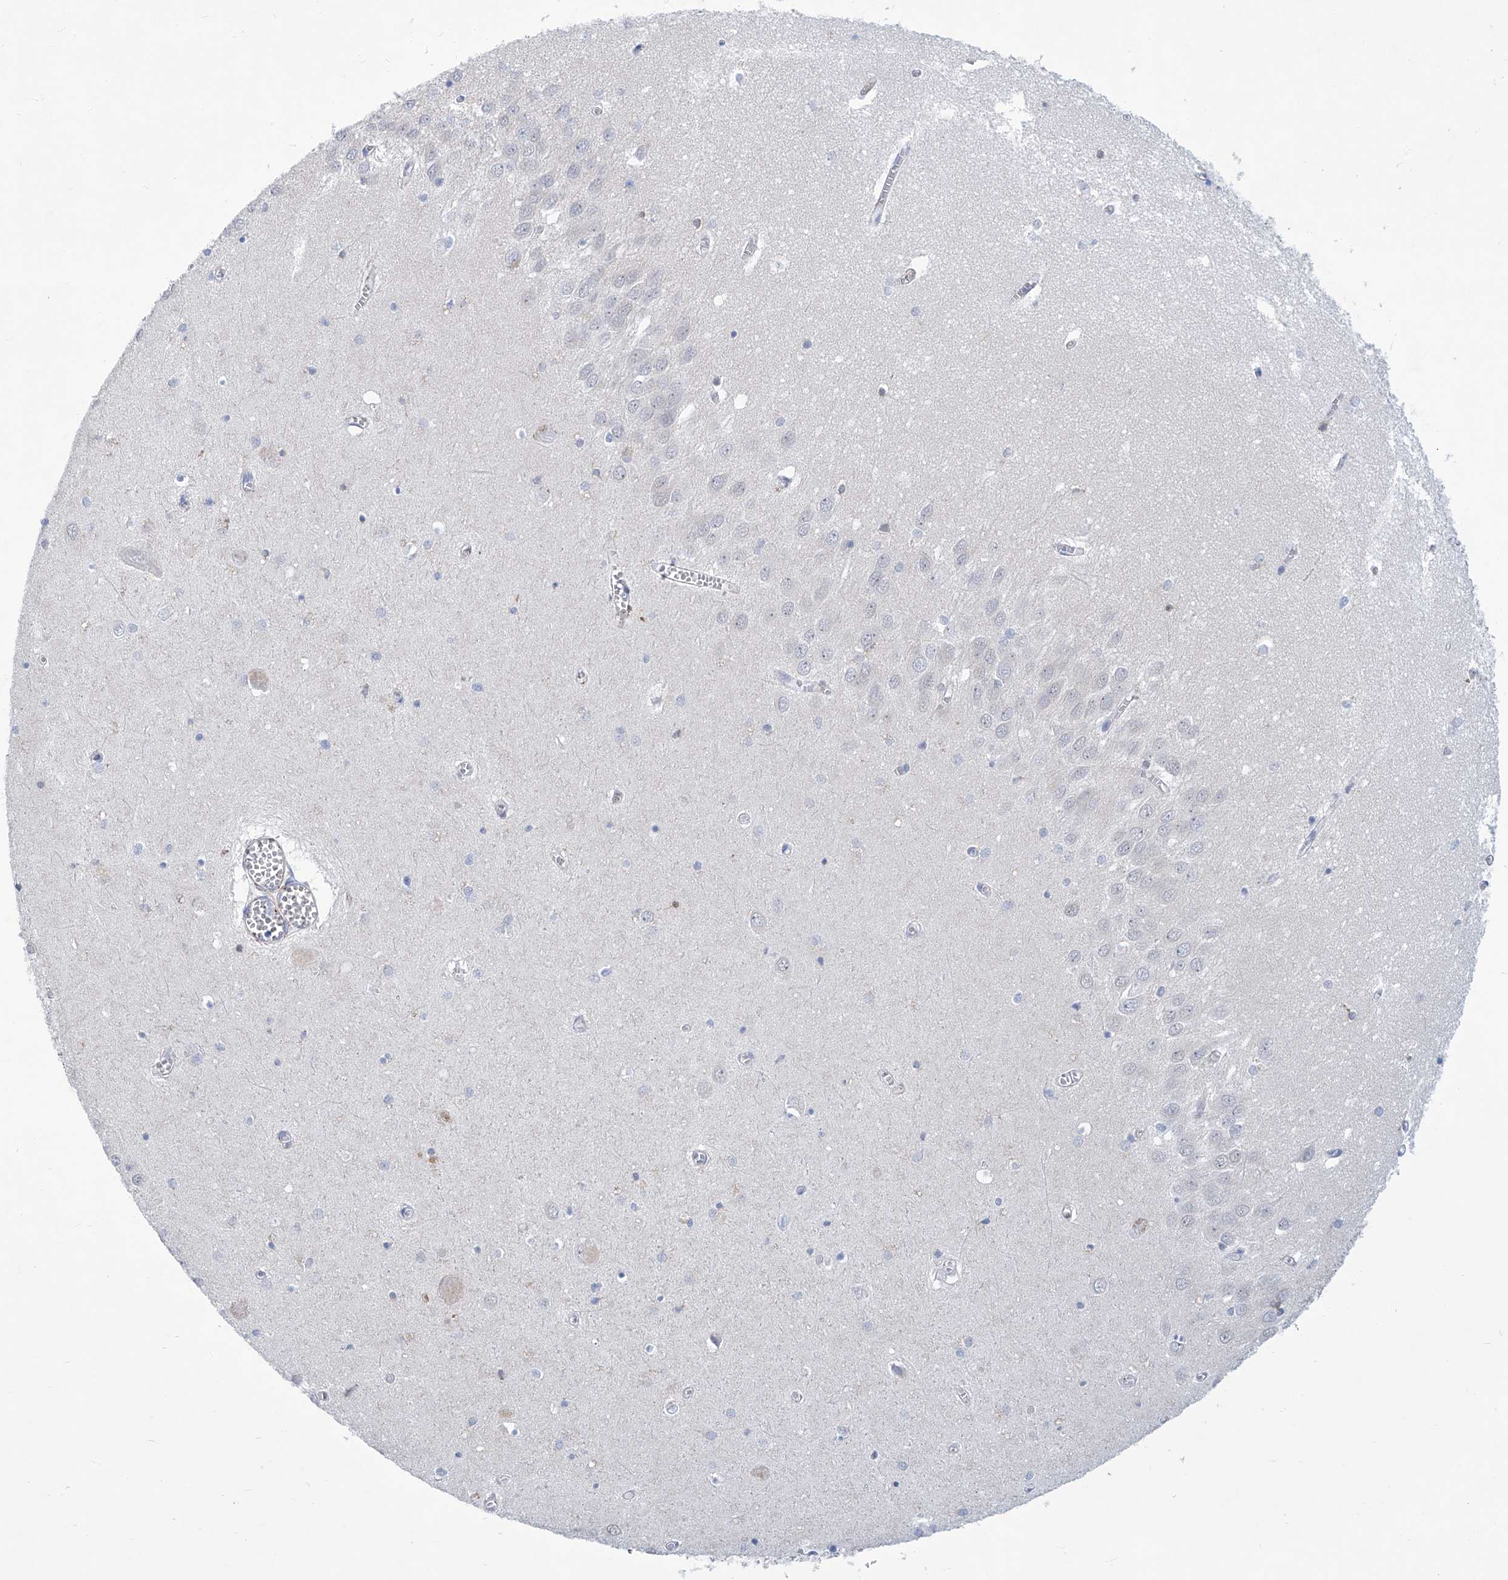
{"staining": {"intensity": "negative", "quantity": "none", "location": "none"}, "tissue": "hippocampus", "cell_type": "Glial cells", "image_type": "normal", "snomed": [{"axis": "morphology", "description": "Normal tissue, NOS"}, {"axis": "topography", "description": "Hippocampus"}], "caption": "Immunohistochemistry of normal human hippocampus reveals no staining in glial cells.", "gene": "TNN", "patient": {"sex": "male", "age": 70}}